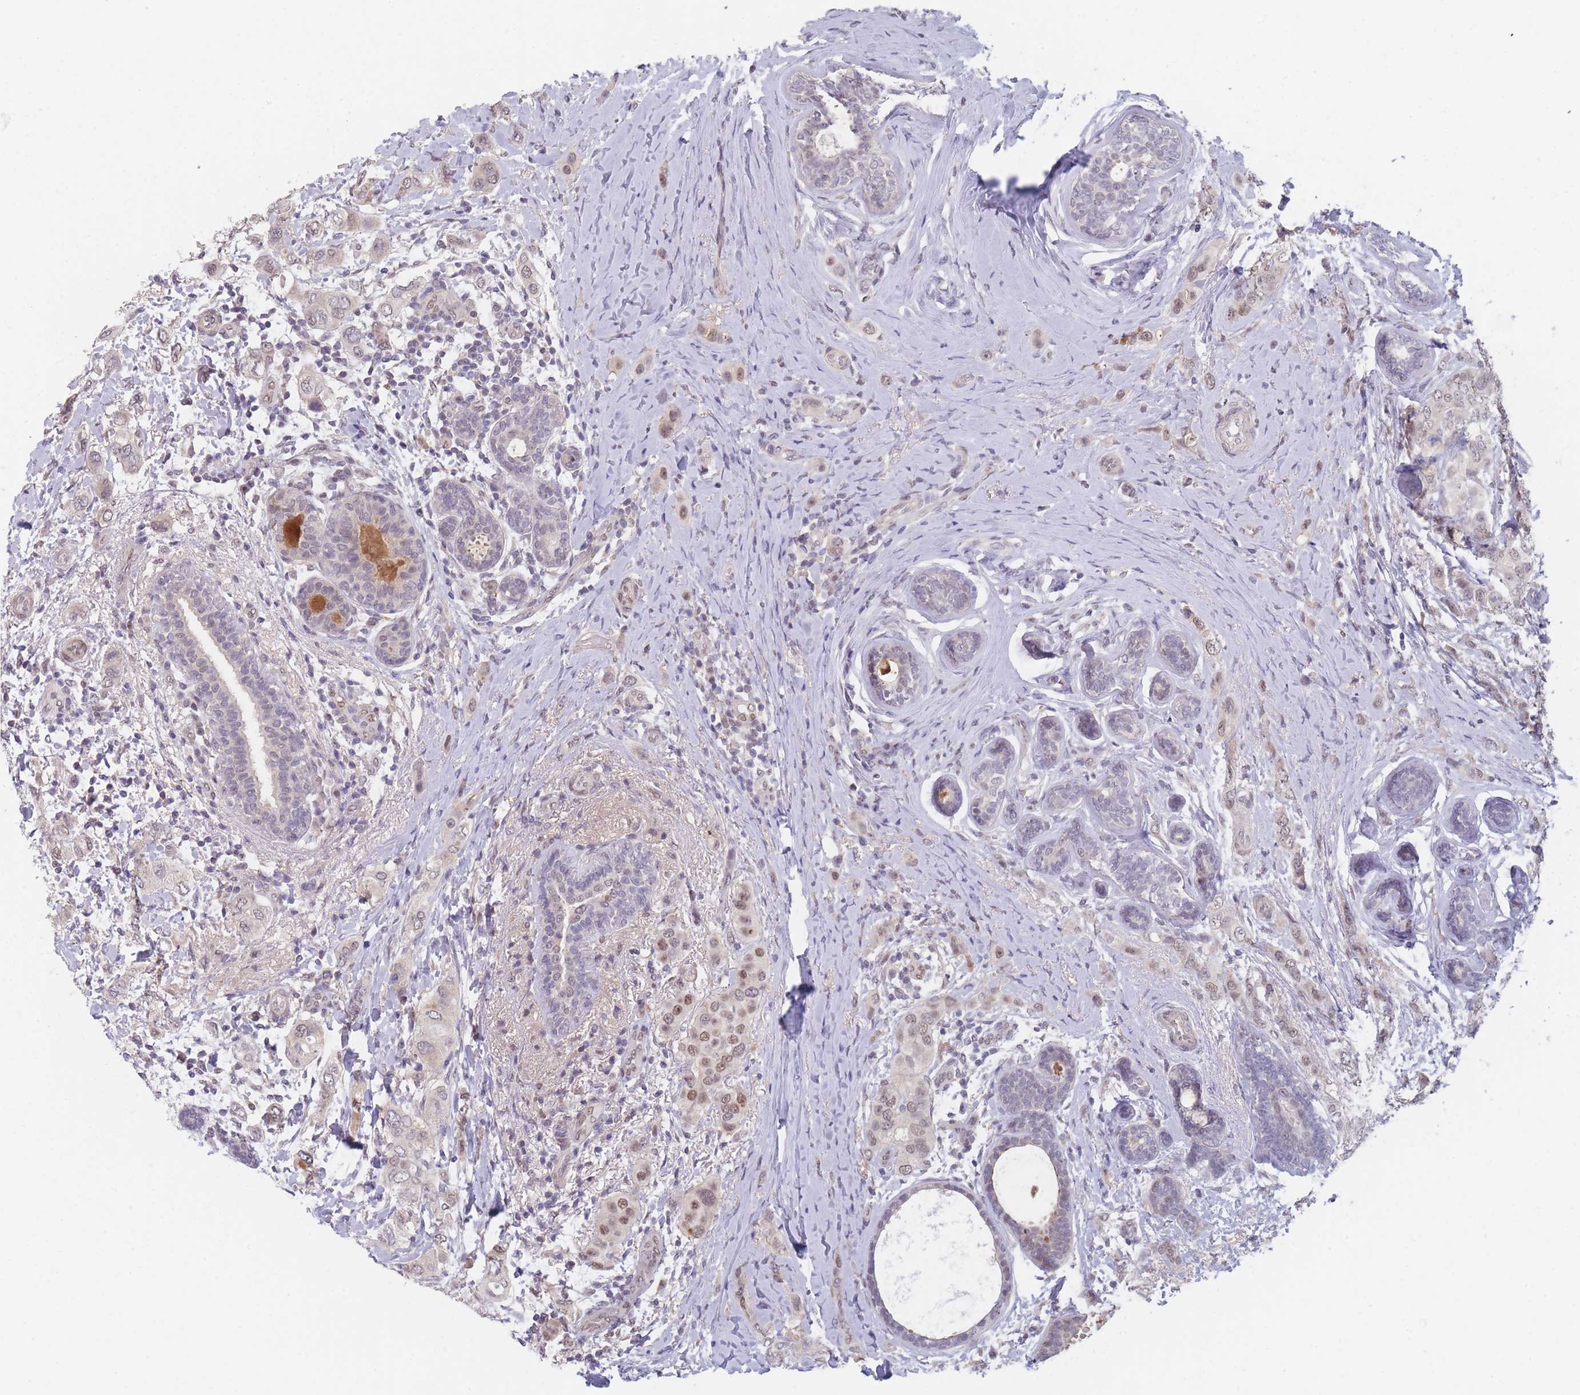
{"staining": {"intensity": "weak", "quantity": ">75%", "location": "nuclear"}, "tissue": "breast cancer", "cell_type": "Tumor cells", "image_type": "cancer", "snomed": [{"axis": "morphology", "description": "Lobular carcinoma"}, {"axis": "topography", "description": "Breast"}], "caption": "An immunohistochemistry histopathology image of tumor tissue is shown. Protein staining in brown highlights weak nuclear positivity in lobular carcinoma (breast) within tumor cells.", "gene": "ANKRD10", "patient": {"sex": "female", "age": 51}}